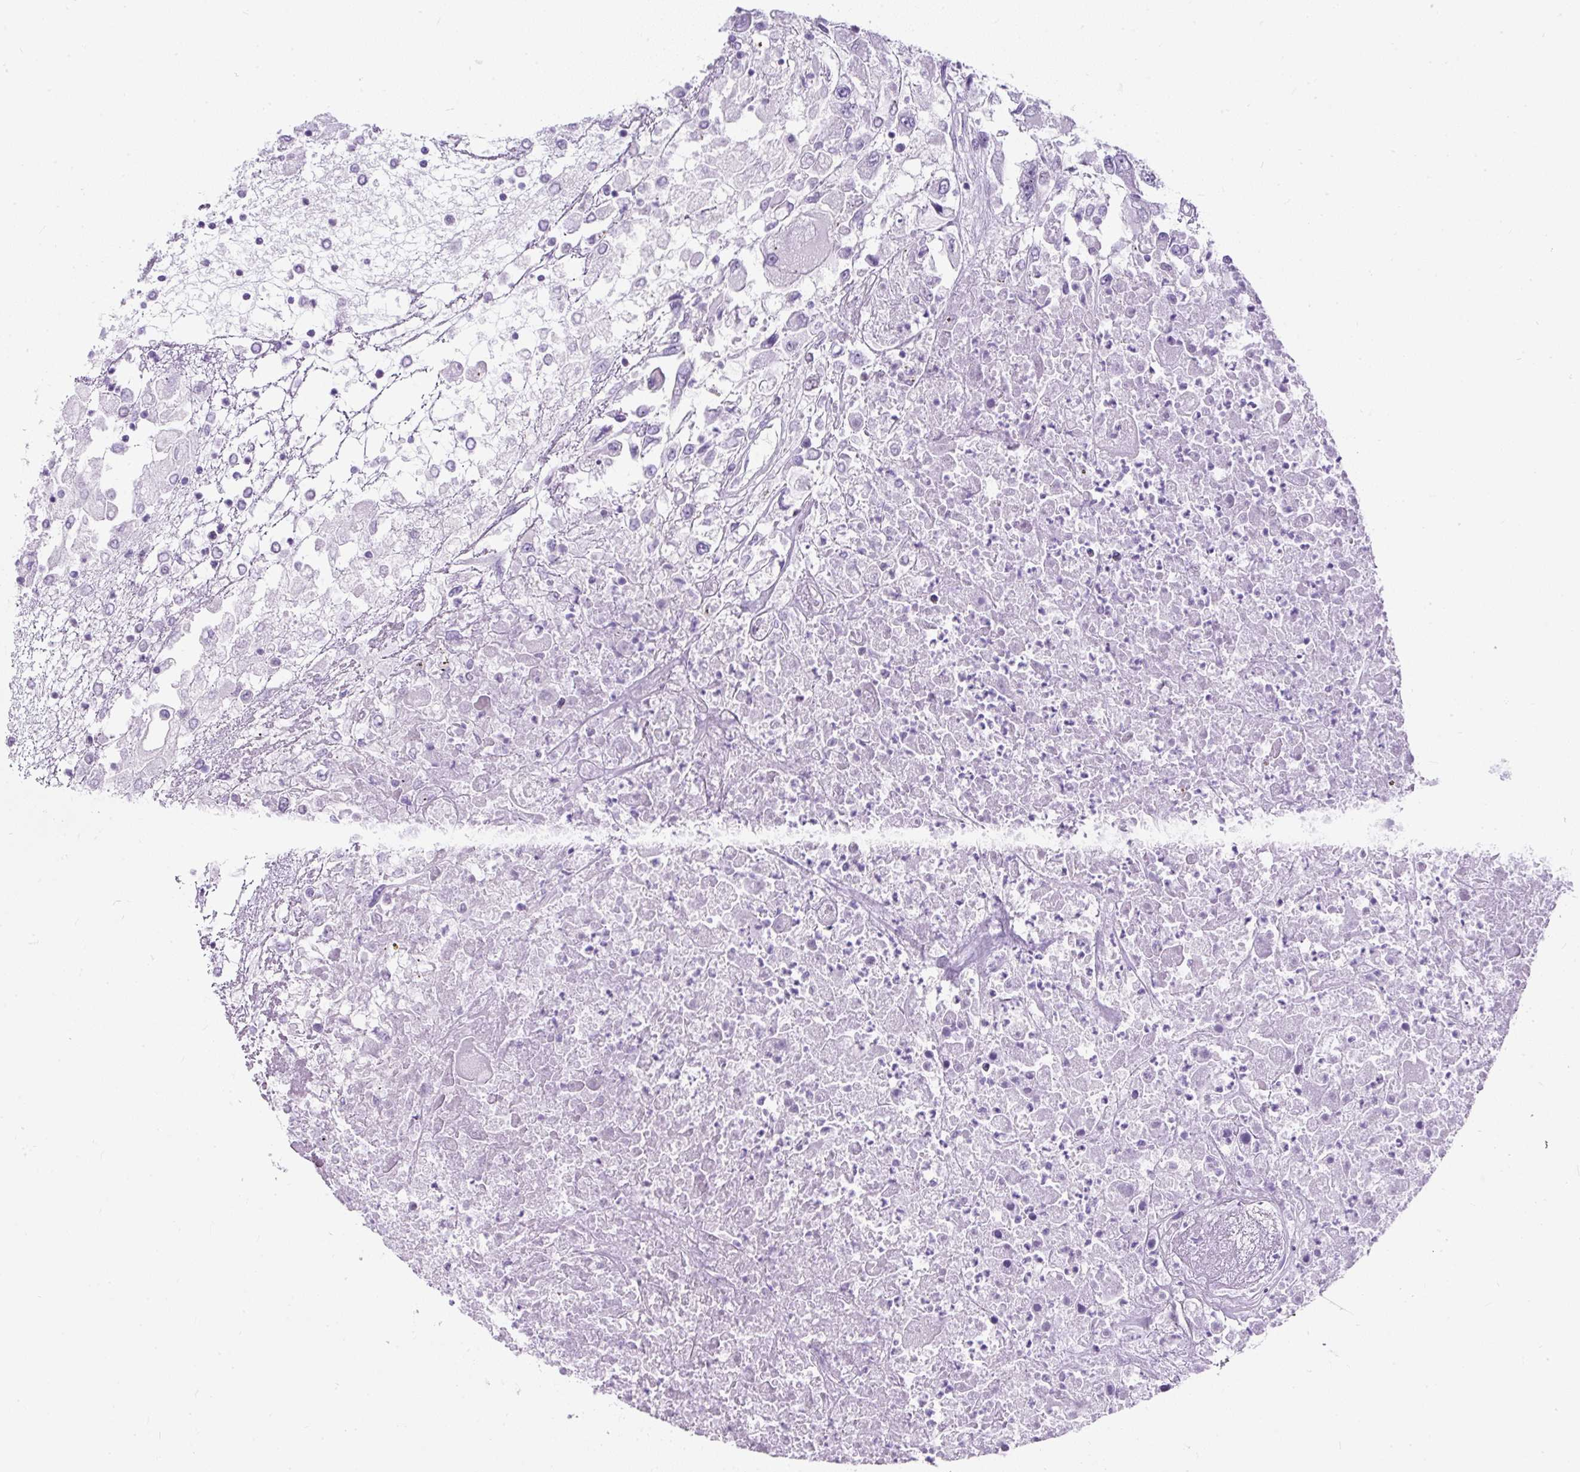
{"staining": {"intensity": "negative", "quantity": "none", "location": "none"}, "tissue": "renal cancer", "cell_type": "Tumor cells", "image_type": "cancer", "snomed": [{"axis": "morphology", "description": "Adenocarcinoma, NOS"}, {"axis": "topography", "description": "Kidney"}], "caption": "This is an immunohistochemistry (IHC) image of adenocarcinoma (renal). There is no staining in tumor cells.", "gene": "PLCXD2", "patient": {"sex": "female", "age": 52}}